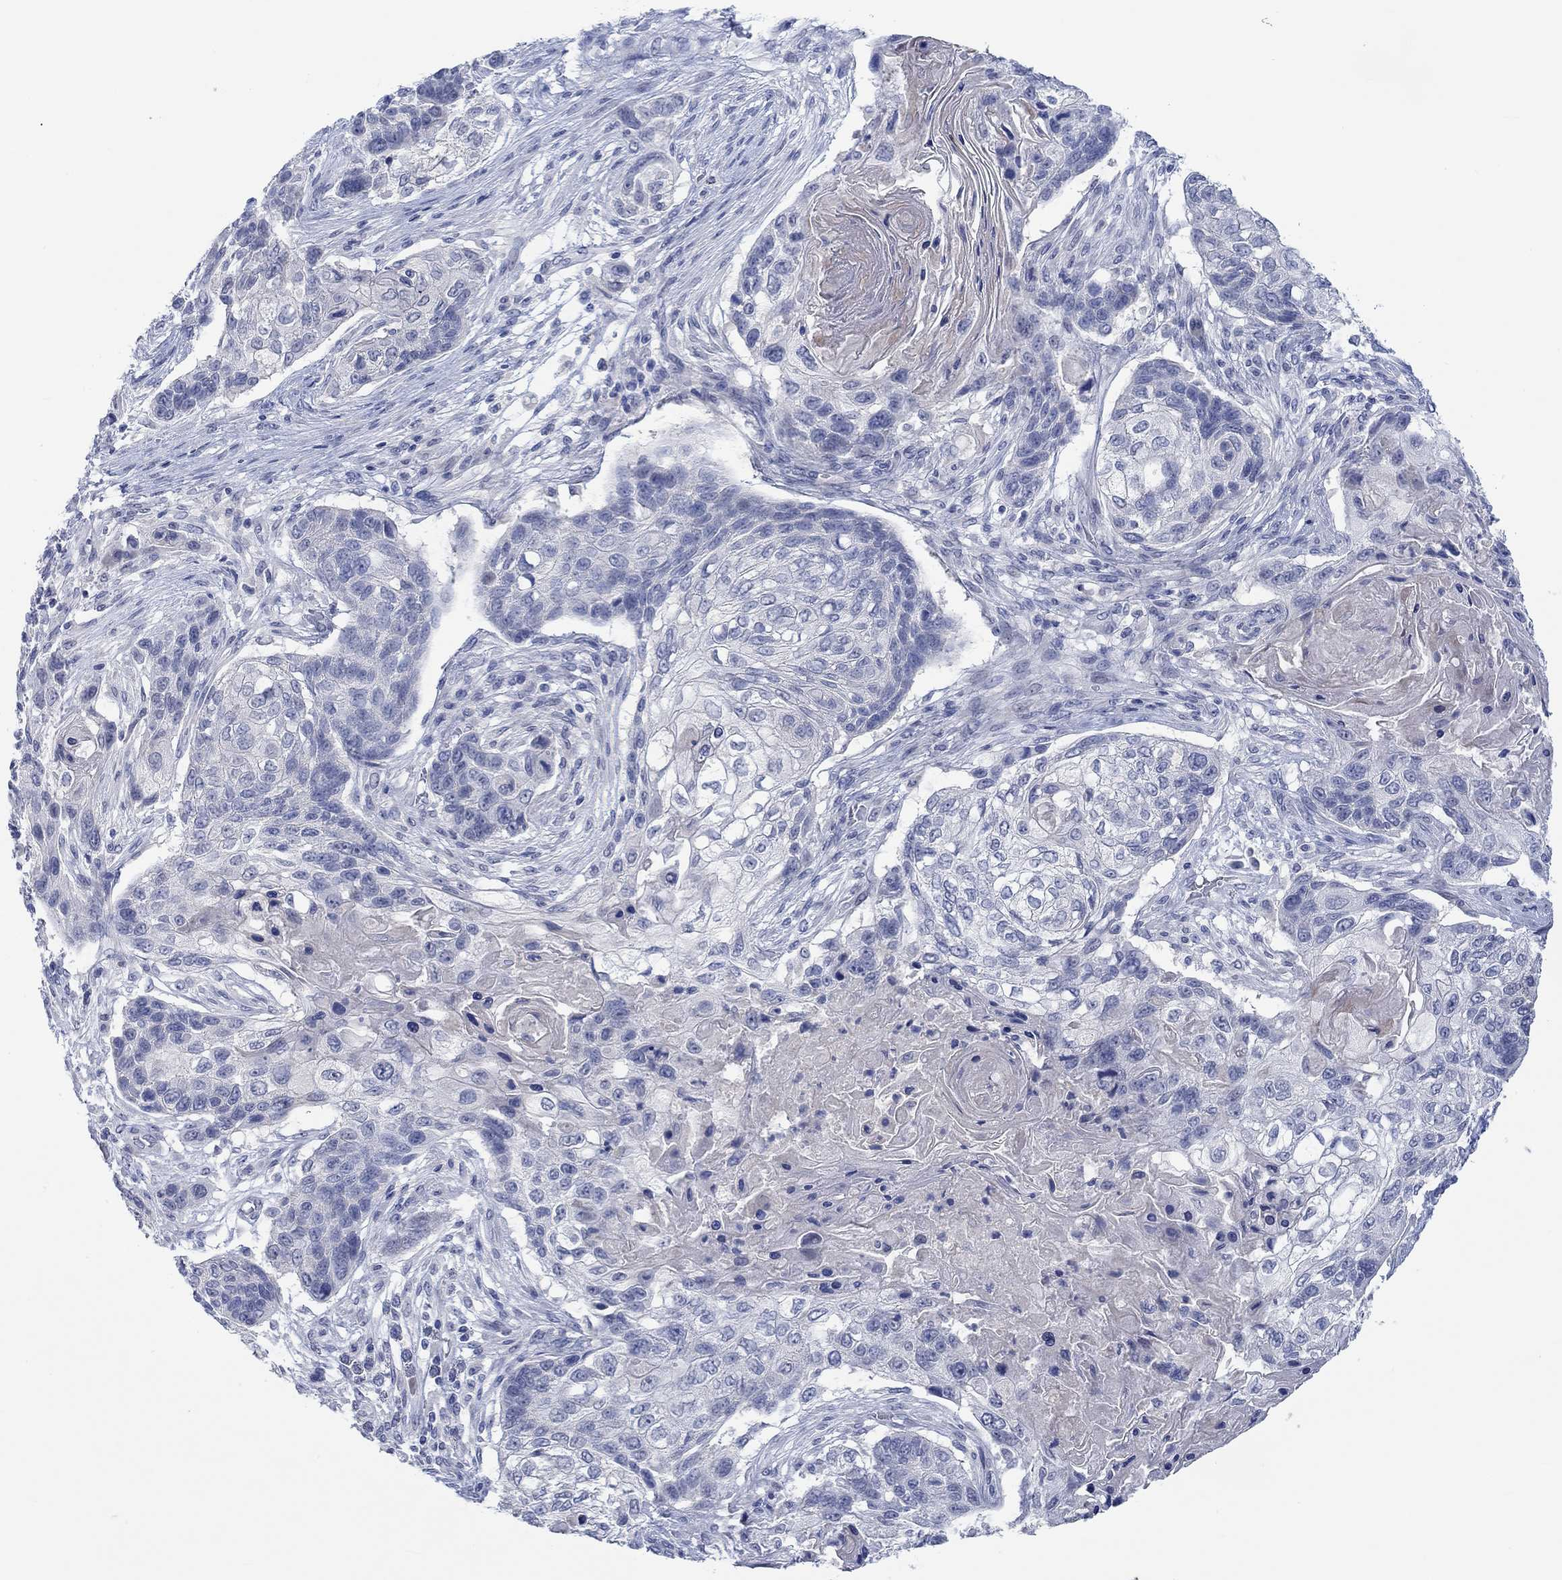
{"staining": {"intensity": "negative", "quantity": "none", "location": "none"}, "tissue": "lung cancer", "cell_type": "Tumor cells", "image_type": "cancer", "snomed": [{"axis": "morphology", "description": "Normal tissue, NOS"}, {"axis": "morphology", "description": "Squamous cell carcinoma, NOS"}, {"axis": "topography", "description": "Bronchus"}, {"axis": "topography", "description": "Lung"}], "caption": "Immunohistochemistry of human lung cancer shows no positivity in tumor cells.", "gene": "DLK1", "patient": {"sex": "male", "age": 69}}